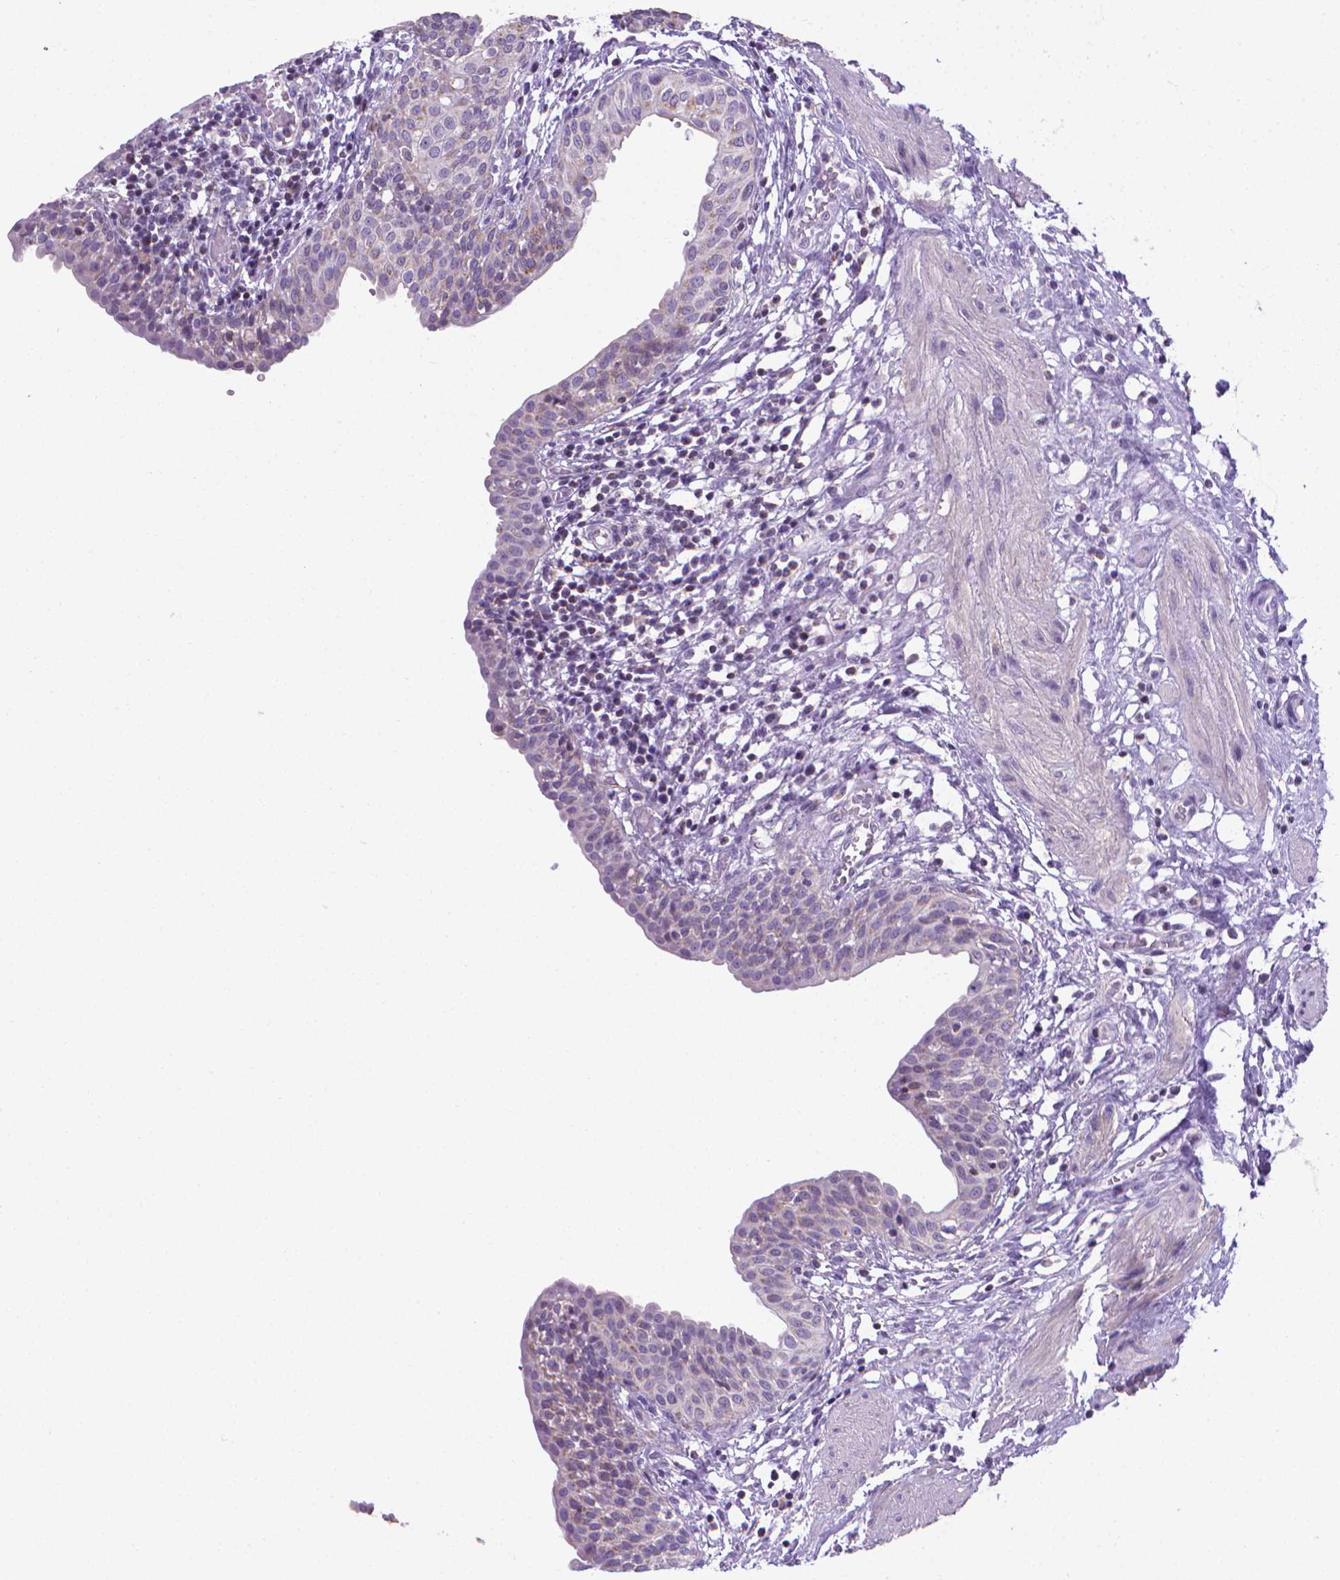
{"staining": {"intensity": "moderate", "quantity": "25%-75%", "location": "cytoplasmic/membranous"}, "tissue": "urinary bladder", "cell_type": "Urothelial cells", "image_type": "normal", "snomed": [{"axis": "morphology", "description": "Normal tissue, NOS"}, {"axis": "topography", "description": "Urinary bladder"}], "caption": "Immunohistochemistry (IHC) micrograph of normal human urinary bladder stained for a protein (brown), which exhibits medium levels of moderate cytoplasmic/membranous expression in approximately 25%-75% of urothelial cells.", "gene": "POU3F3", "patient": {"sex": "male", "age": 55}}